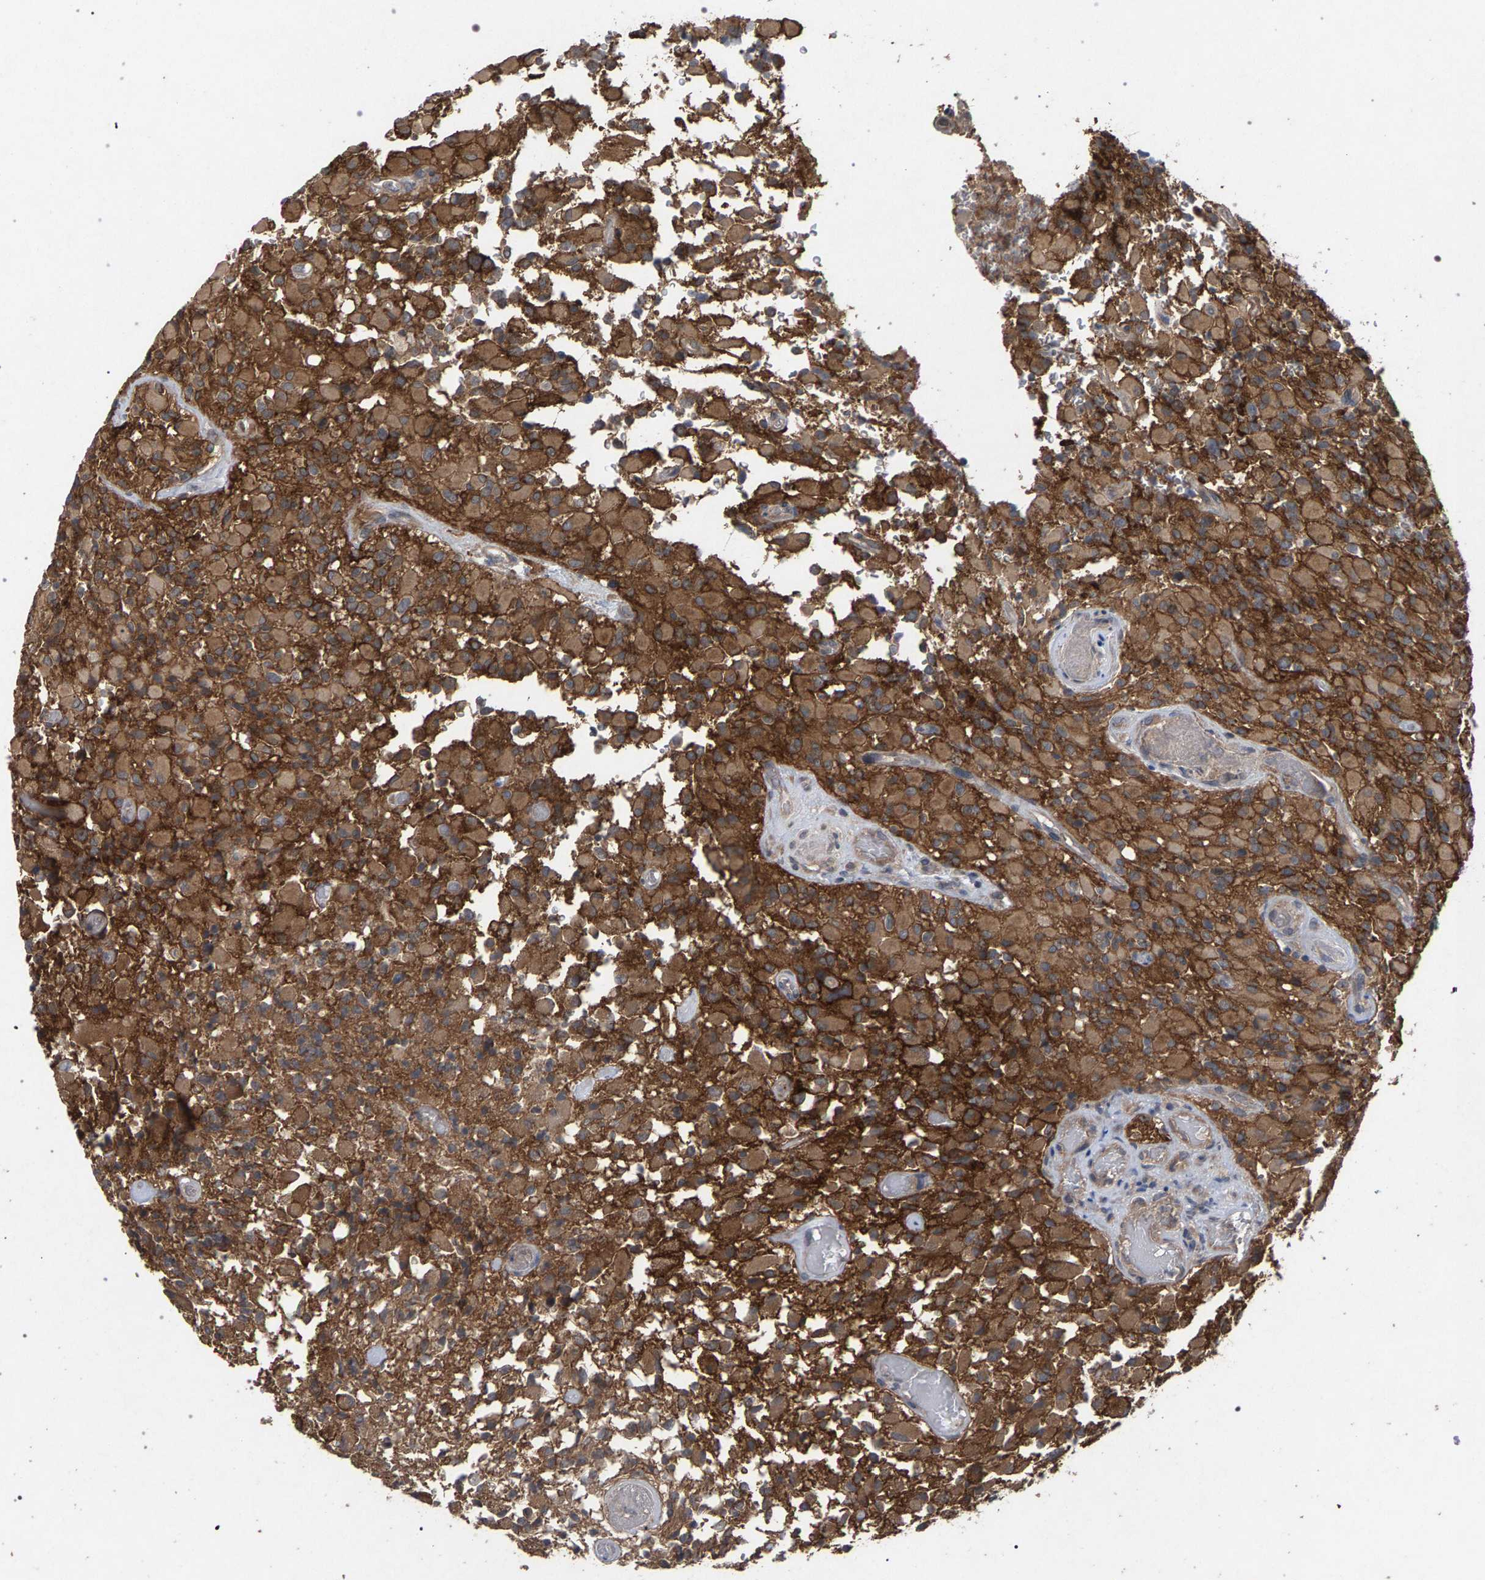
{"staining": {"intensity": "moderate", "quantity": ">75%", "location": "cytoplasmic/membranous"}, "tissue": "glioma", "cell_type": "Tumor cells", "image_type": "cancer", "snomed": [{"axis": "morphology", "description": "Glioma, malignant, High grade"}, {"axis": "topography", "description": "Brain"}], "caption": "Immunohistochemistry (IHC) micrograph of human glioma stained for a protein (brown), which displays medium levels of moderate cytoplasmic/membranous positivity in approximately >75% of tumor cells.", "gene": "SLC4A4", "patient": {"sex": "male", "age": 71}}